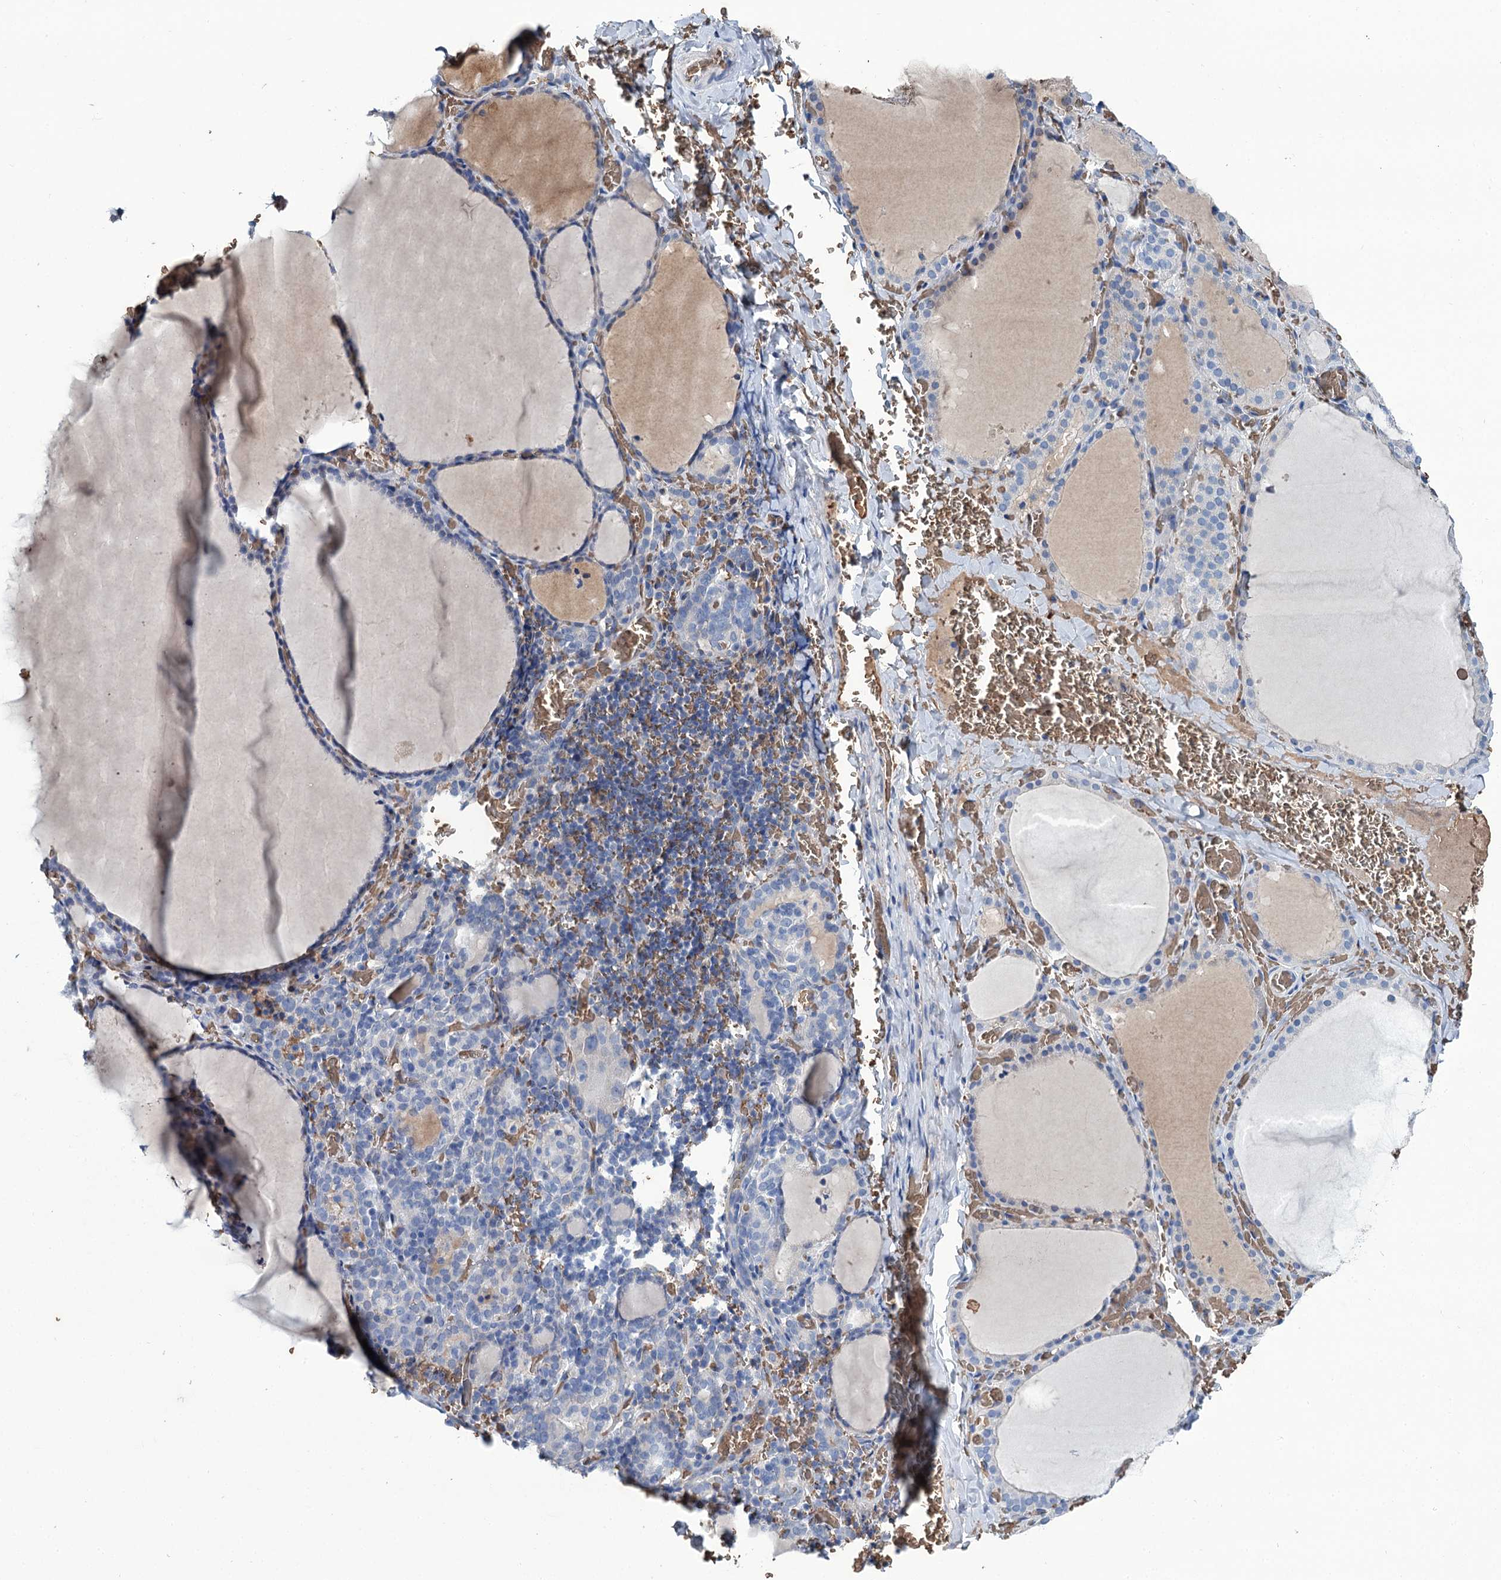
{"staining": {"intensity": "moderate", "quantity": "<25%", "location": "cytoplasmic/membranous"}, "tissue": "thyroid gland", "cell_type": "Glandular cells", "image_type": "normal", "snomed": [{"axis": "morphology", "description": "Normal tissue, NOS"}, {"axis": "topography", "description": "Thyroid gland"}], "caption": "DAB immunohistochemical staining of benign thyroid gland demonstrates moderate cytoplasmic/membranous protein positivity in about <25% of glandular cells. (DAB IHC, brown staining for protein, blue staining for nuclei).", "gene": "RPUSD3", "patient": {"sex": "female", "age": 39}}